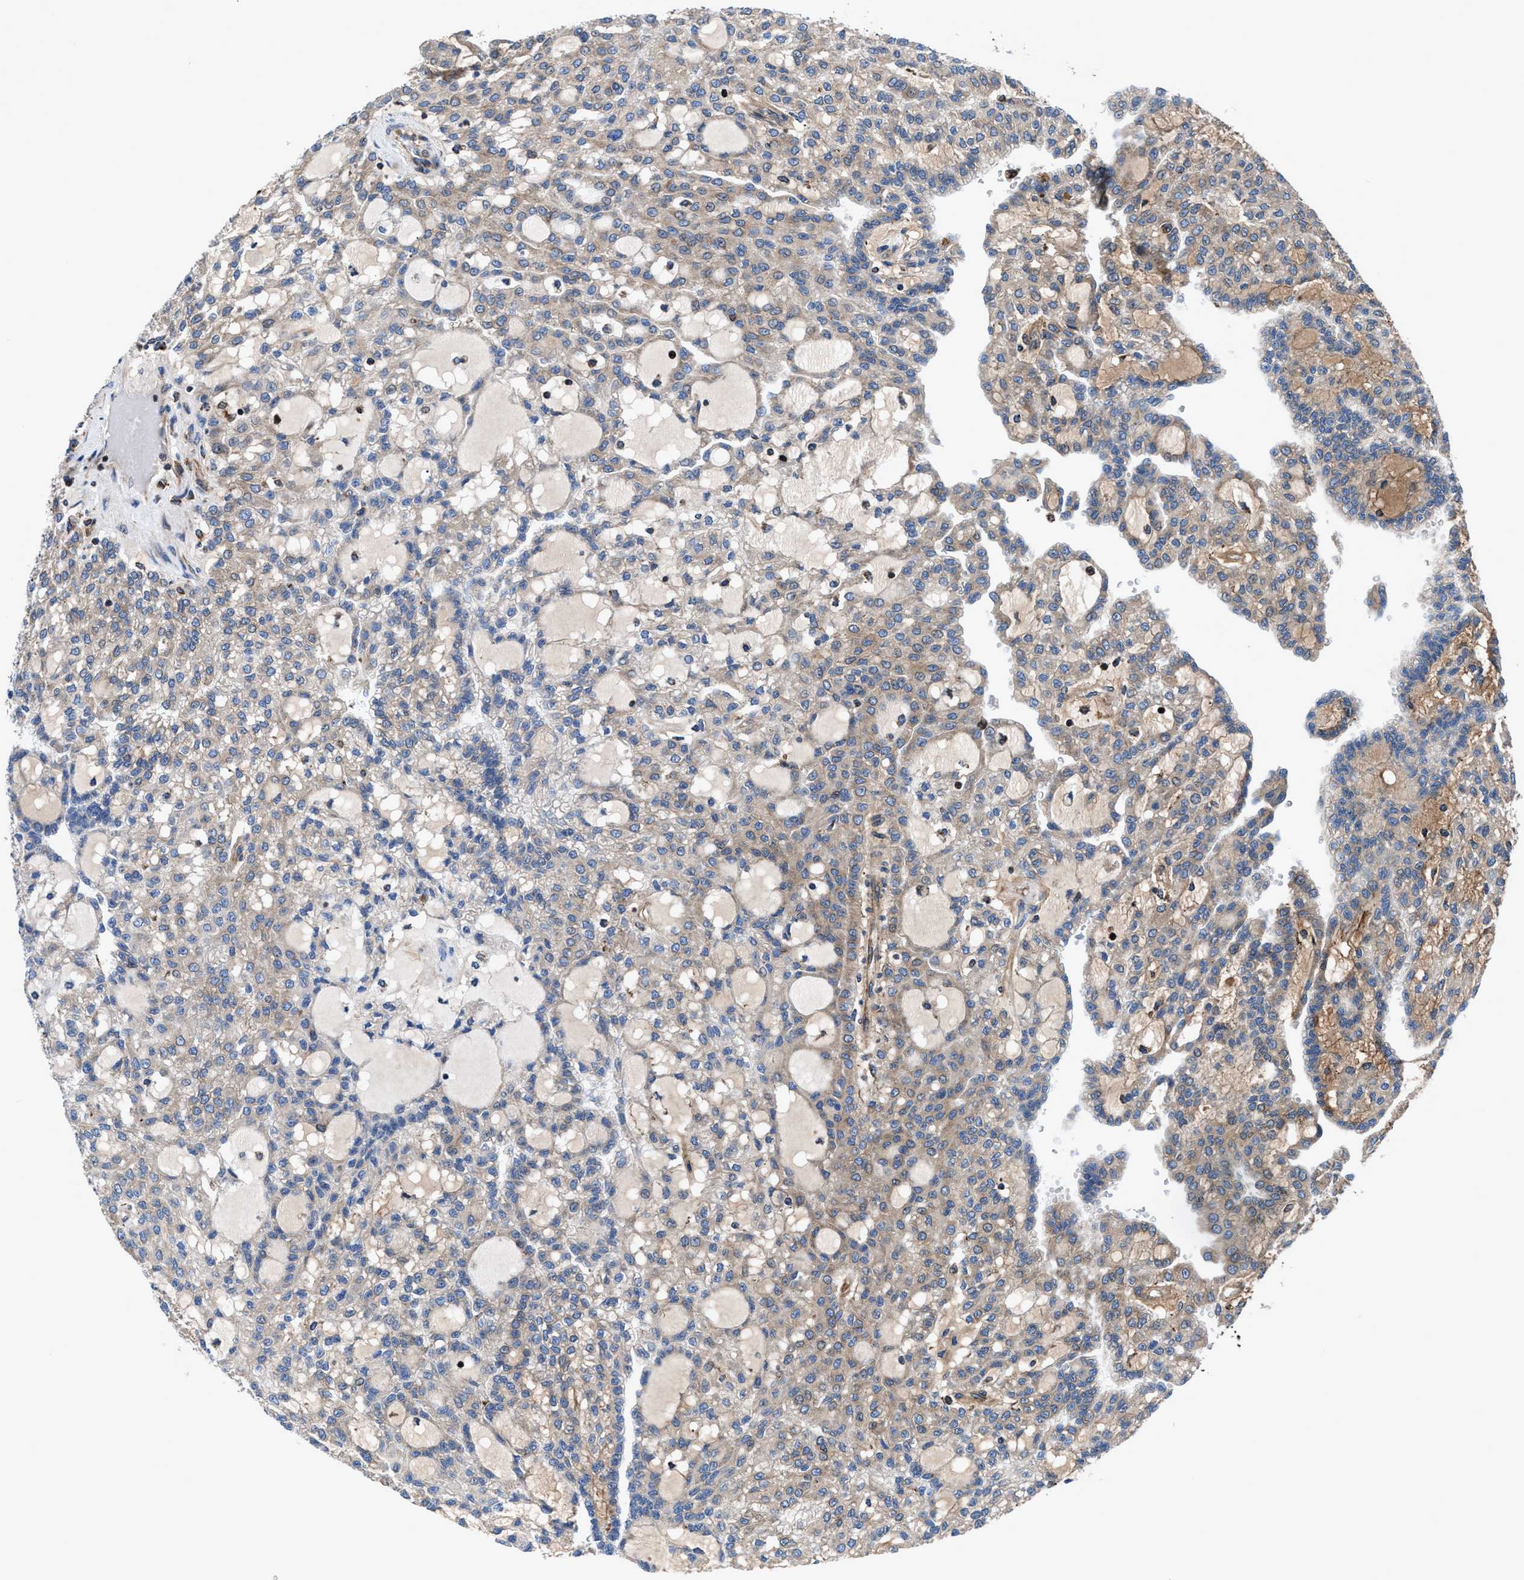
{"staining": {"intensity": "weak", "quantity": ">75%", "location": "cytoplasmic/membranous"}, "tissue": "renal cancer", "cell_type": "Tumor cells", "image_type": "cancer", "snomed": [{"axis": "morphology", "description": "Adenocarcinoma, NOS"}, {"axis": "topography", "description": "Kidney"}], "caption": "Immunohistochemical staining of human adenocarcinoma (renal) demonstrates low levels of weak cytoplasmic/membranous staining in approximately >75% of tumor cells. The staining was performed using DAB, with brown indicating positive protein expression. Nuclei are stained blue with hematoxylin.", "gene": "PRR15L", "patient": {"sex": "male", "age": 63}}